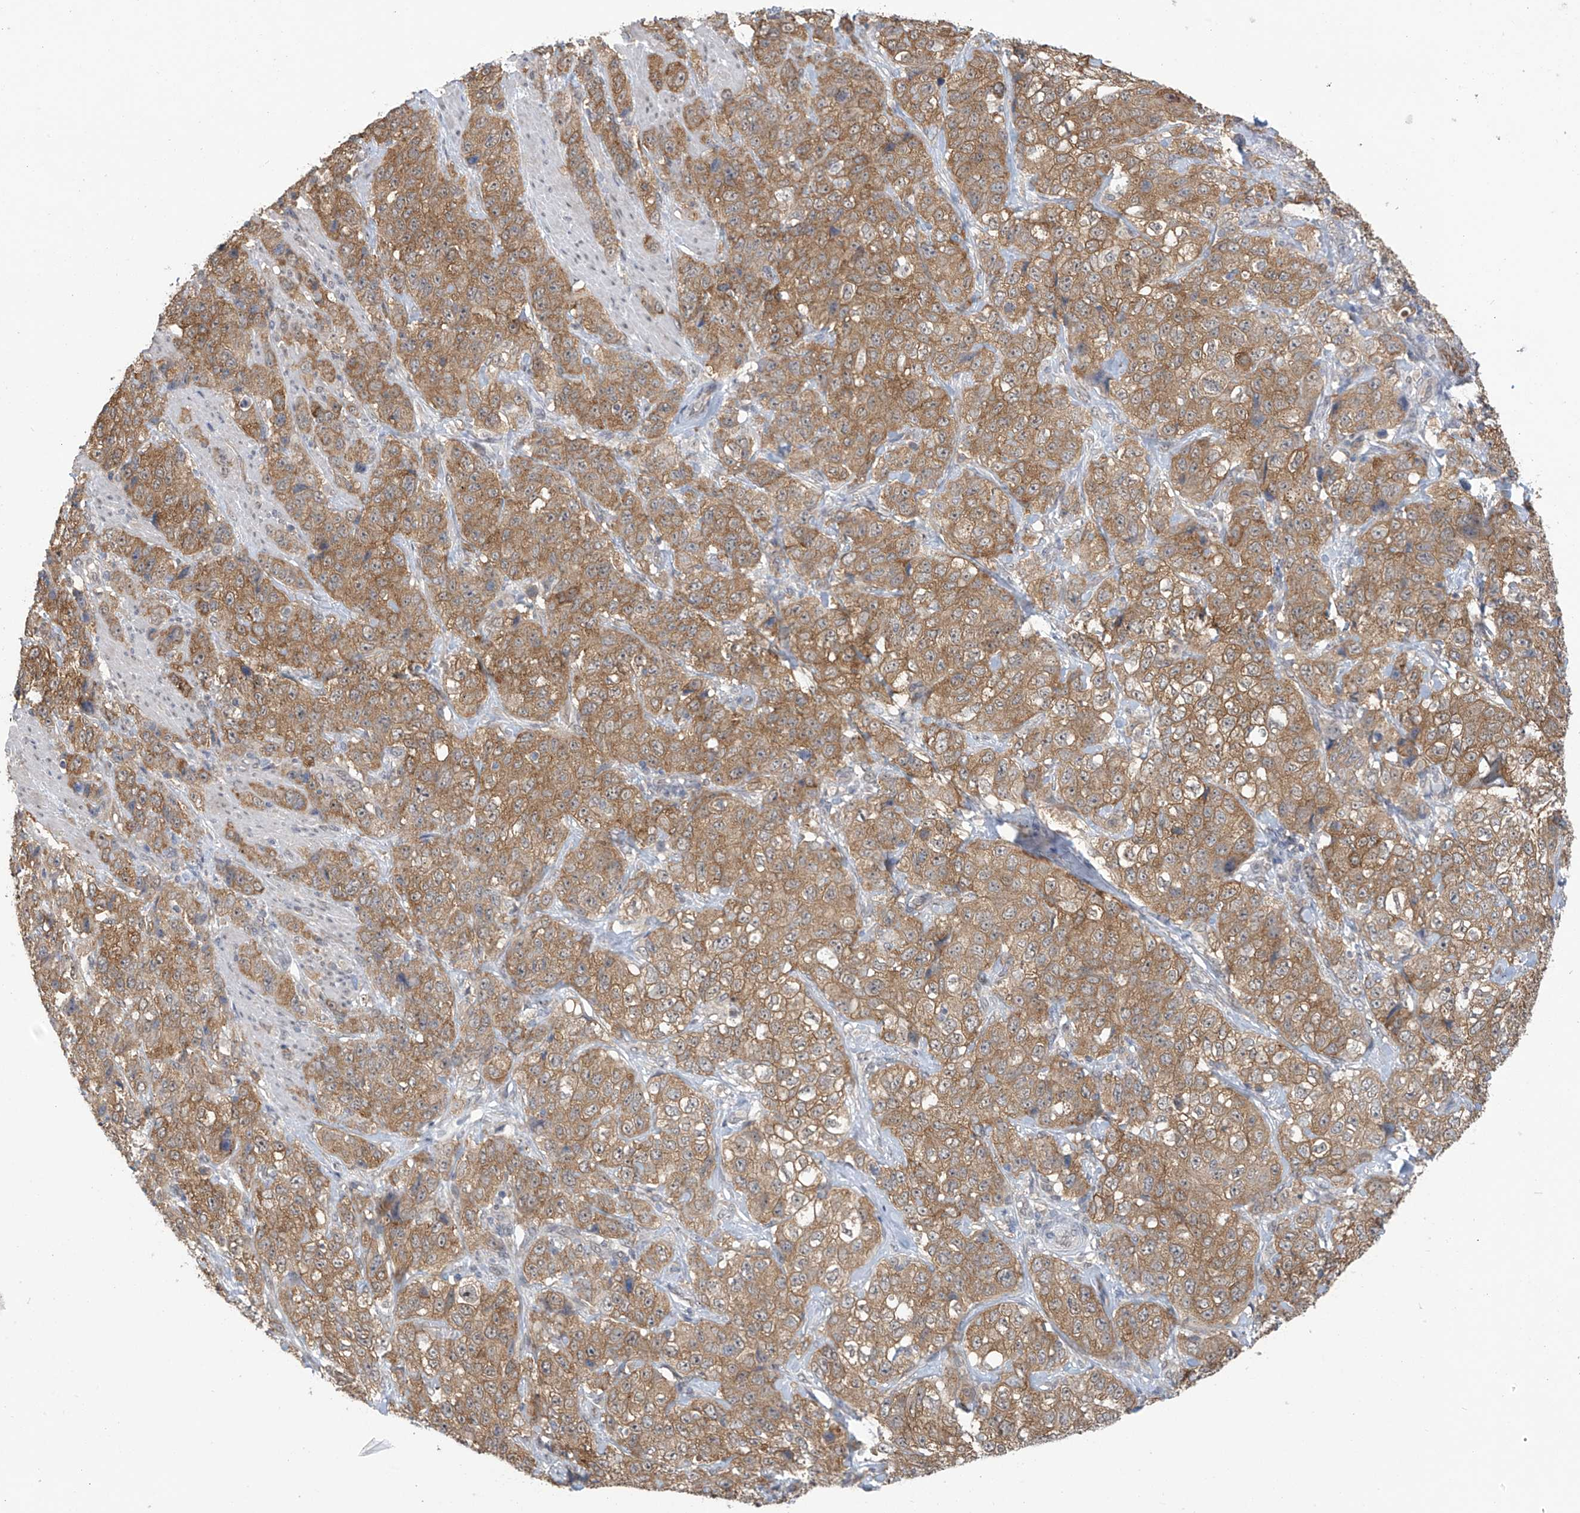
{"staining": {"intensity": "moderate", "quantity": ">75%", "location": "cytoplasmic/membranous"}, "tissue": "stomach cancer", "cell_type": "Tumor cells", "image_type": "cancer", "snomed": [{"axis": "morphology", "description": "Adenocarcinoma, NOS"}, {"axis": "topography", "description": "Stomach"}], "caption": "Human stomach cancer stained with a protein marker exhibits moderate staining in tumor cells.", "gene": "KIAA1522", "patient": {"sex": "male", "age": 48}}